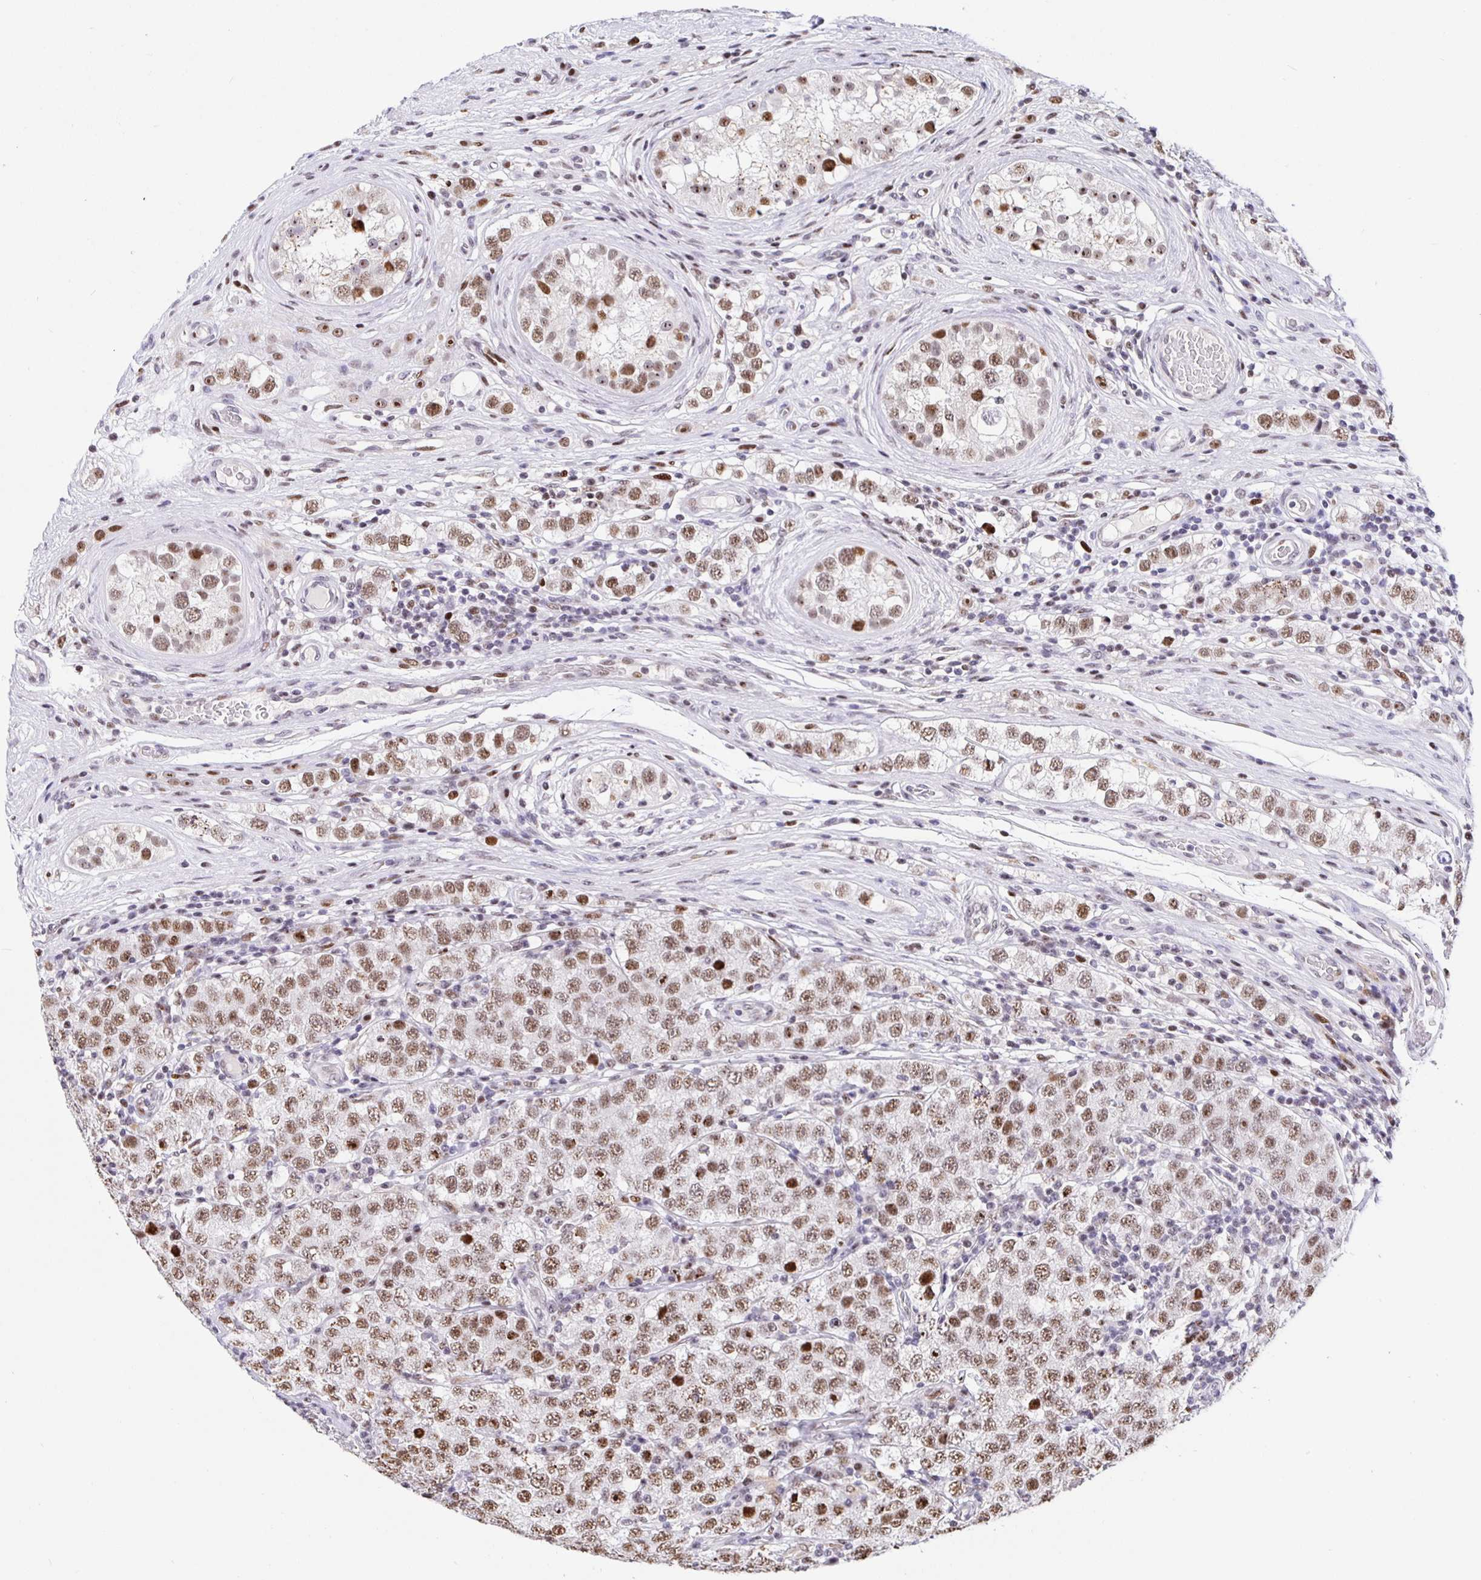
{"staining": {"intensity": "moderate", "quantity": ">75%", "location": "nuclear"}, "tissue": "testis cancer", "cell_type": "Tumor cells", "image_type": "cancer", "snomed": [{"axis": "morphology", "description": "Seminoma, NOS"}, {"axis": "topography", "description": "Testis"}], "caption": "Immunohistochemistry (IHC) histopathology image of neoplastic tissue: human seminoma (testis) stained using IHC reveals medium levels of moderate protein expression localized specifically in the nuclear of tumor cells, appearing as a nuclear brown color.", "gene": "SETD5", "patient": {"sex": "male", "age": 34}}